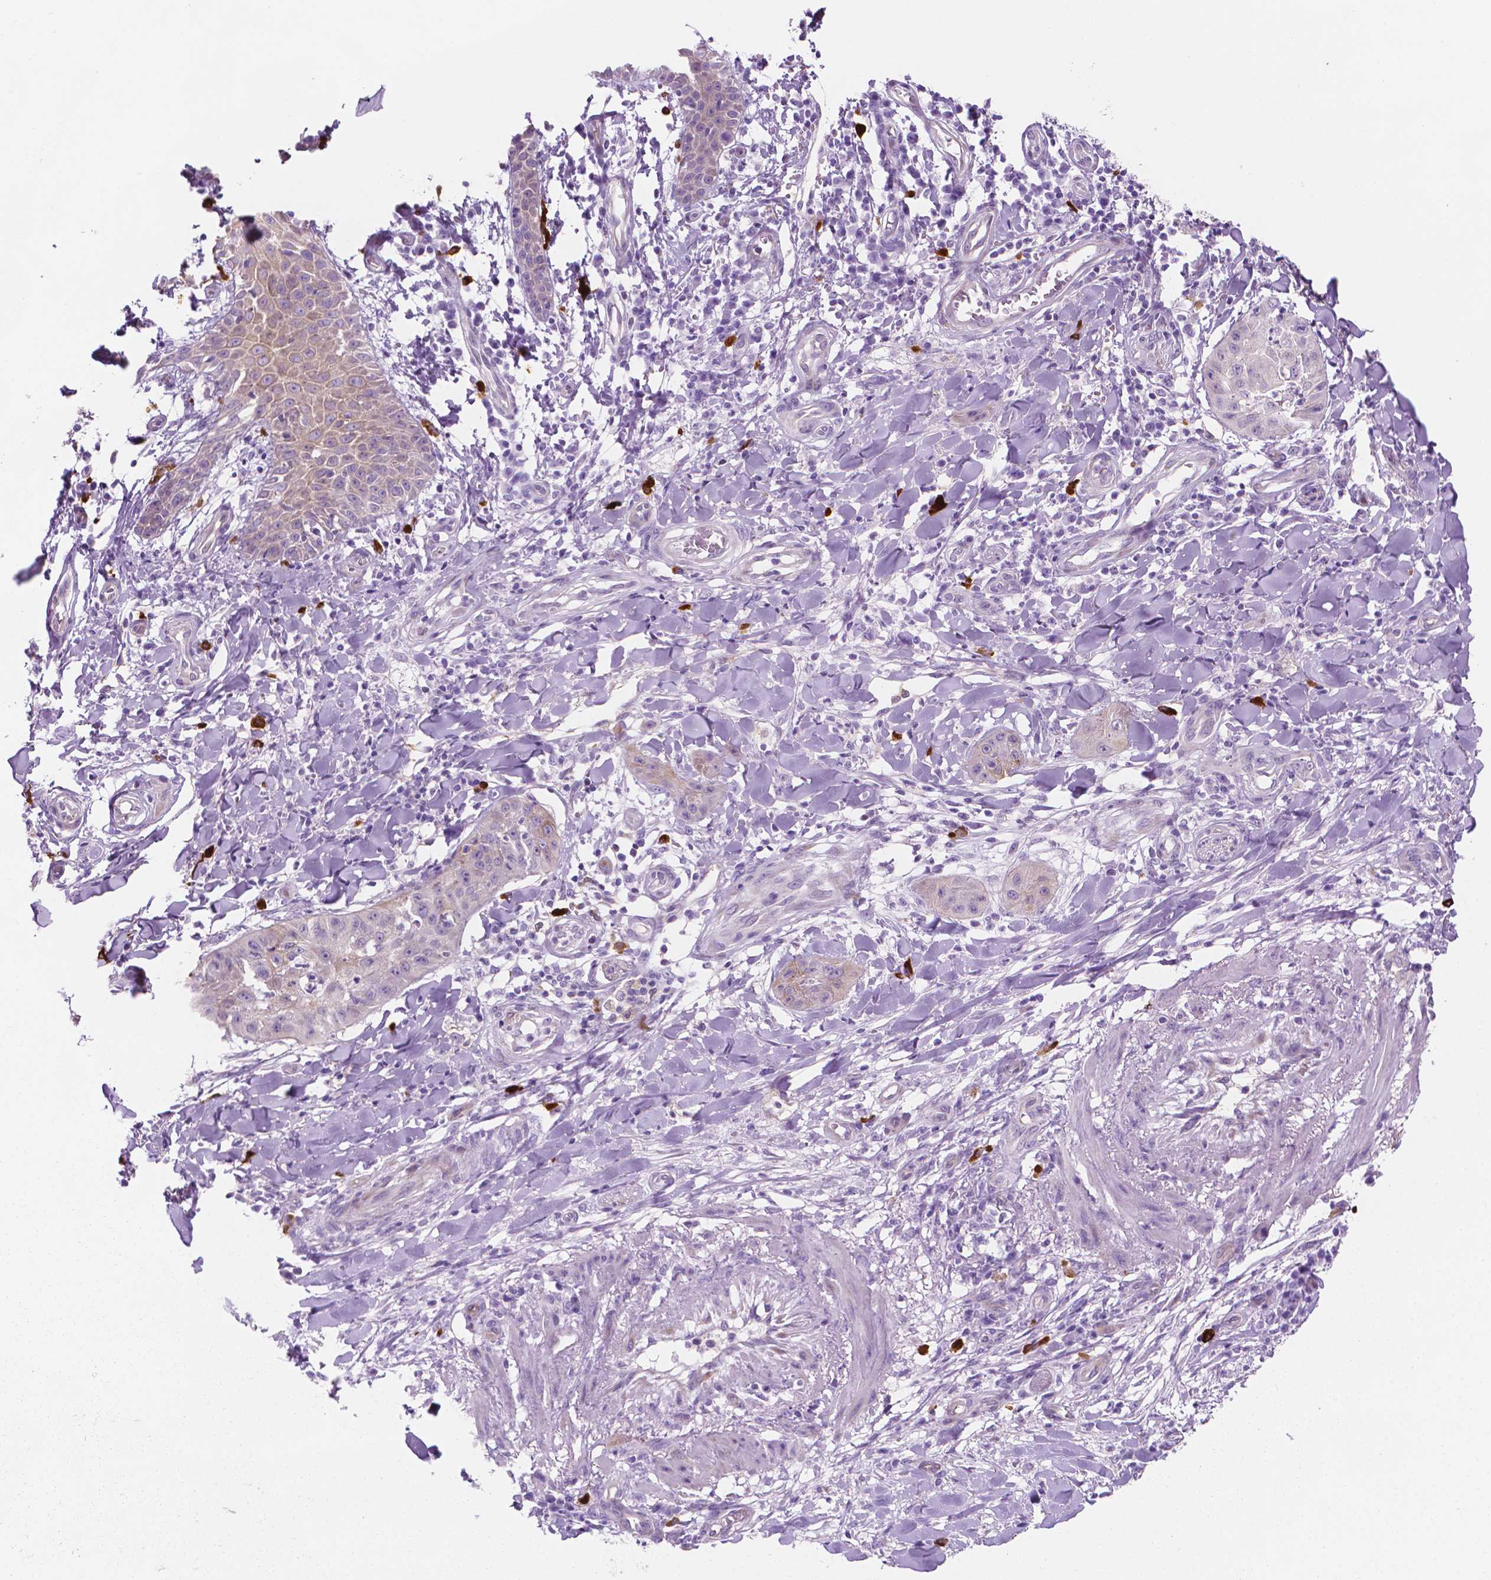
{"staining": {"intensity": "negative", "quantity": "none", "location": "none"}, "tissue": "skin cancer", "cell_type": "Tumor cells", "image_type": "cancer", "snomed": [{"axis": "morphology", "description": "Squamous cell carcinoma, NOS"}, {"axis": "topography", "description": "Skin"}], "caption": "The photomicrograph displays no staining of tumor cells in skin cancer (squamous cell carcinoma). (DAB IHC, high magnification).", "gene": "EPPK1", "patient": {"sex": "male", "age": 70}}